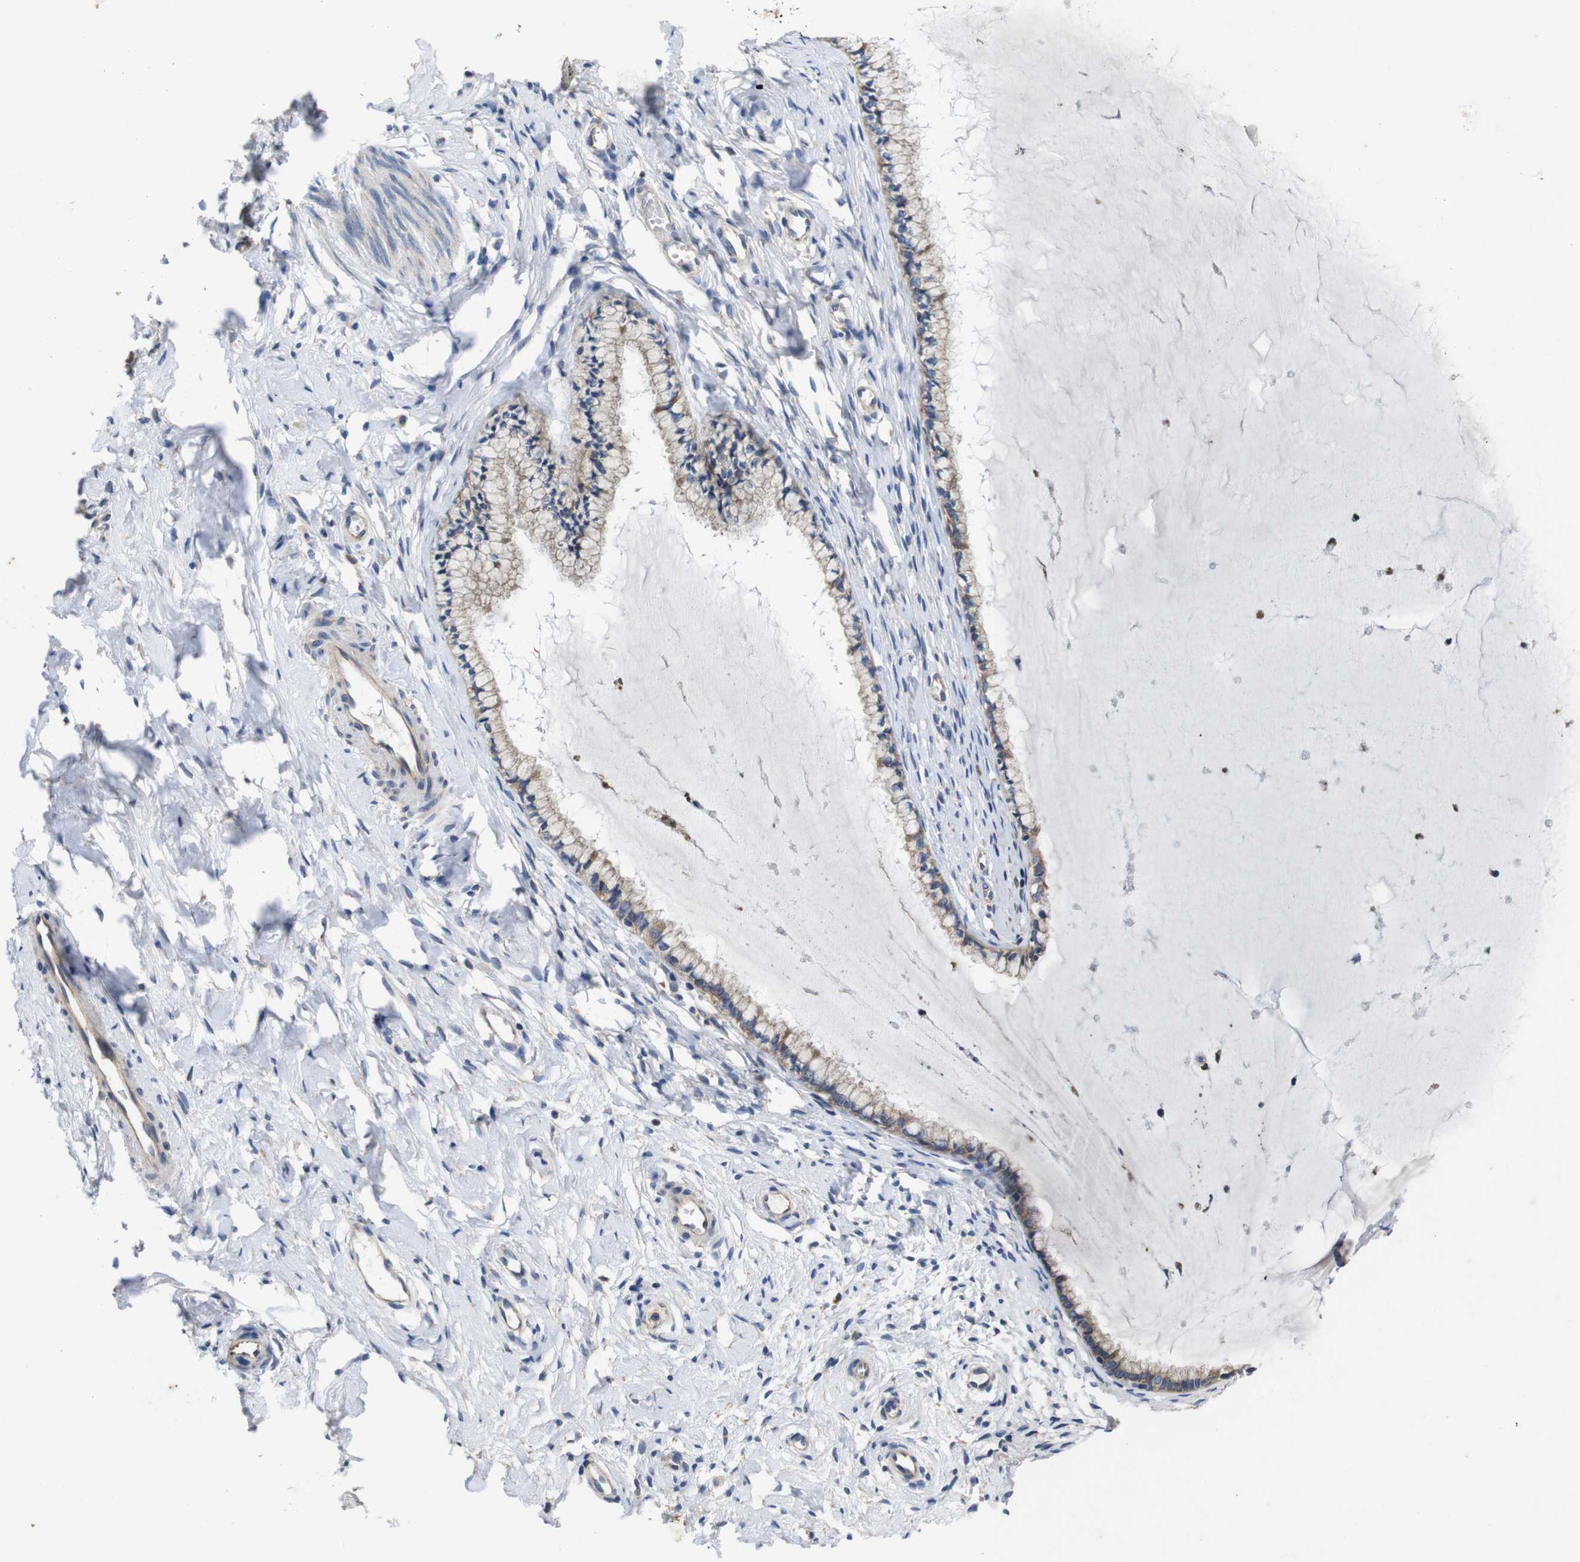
{"staining": {"intensity": "moderate", "quantity": "25%-75%", "location": "cytoplasmic/membranous"}, "tissue": "cervix", "cell_type": "Glandular cells", "image_type": "normal", "snomed": [{"axis": "morphology", "description": "Normal tissue, NOS"}, {"axis": "topography", "description": "Cervix"}], "caption": "This histopathology image shows immunohistochemistry (IHC) staining of normal cervix, with medium moderate cytoplasmic/membranous expression in approximately 25%-75% of glandular cells.", "gene": "MARCHF7", "patient": {"sex": "female", "age": 65}}